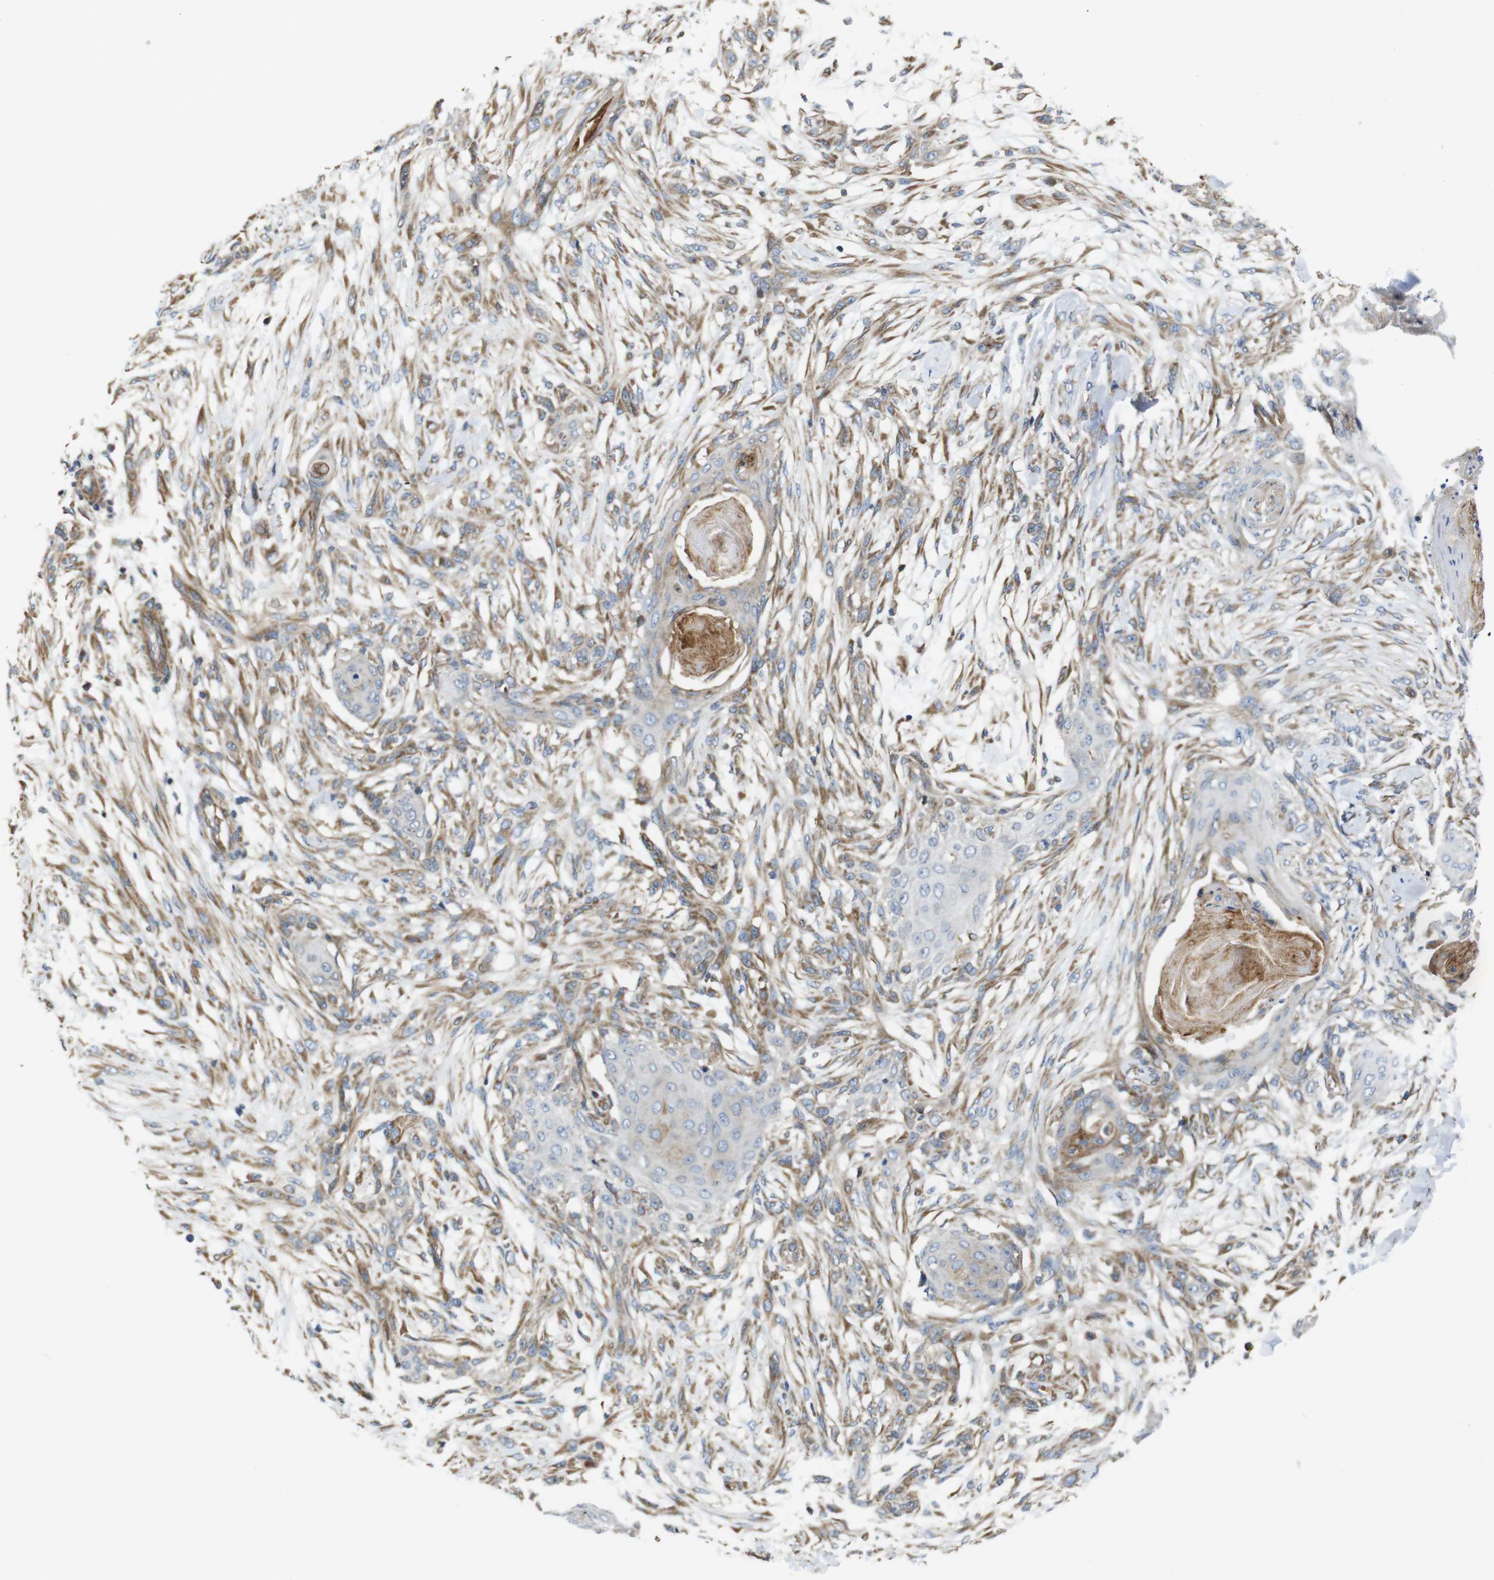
{"staining": {"intensity": "moderate", "quantity": ">75%", "location": "cytoplasmic/membranous"}, "tissue": "skin cancer", "cell_type": "Tumor cells", "image_type": "cancer", "snomed": [{"axis": "morphology", "description": "Squamous cell carcinoma, NOS"}, {"axis": "topography", "description": "Skin"}], "caption": "Immunohistochemistry (IHC) staining of squamous cell carcinoma (skin), which displays medium levels of moderate cytoplasmic/membranous expression in approximately >75% of tumor cells indicating moderate cytoplasmic/membranous protein positivity. The staining was performed using DAB (3,3'-diaminobenzidine) (brown) for protein detection and nuclei were counterstained in hematoxylin (blue).", "gene": "POMK", "patient": {"sex": "female", "age": 59}}